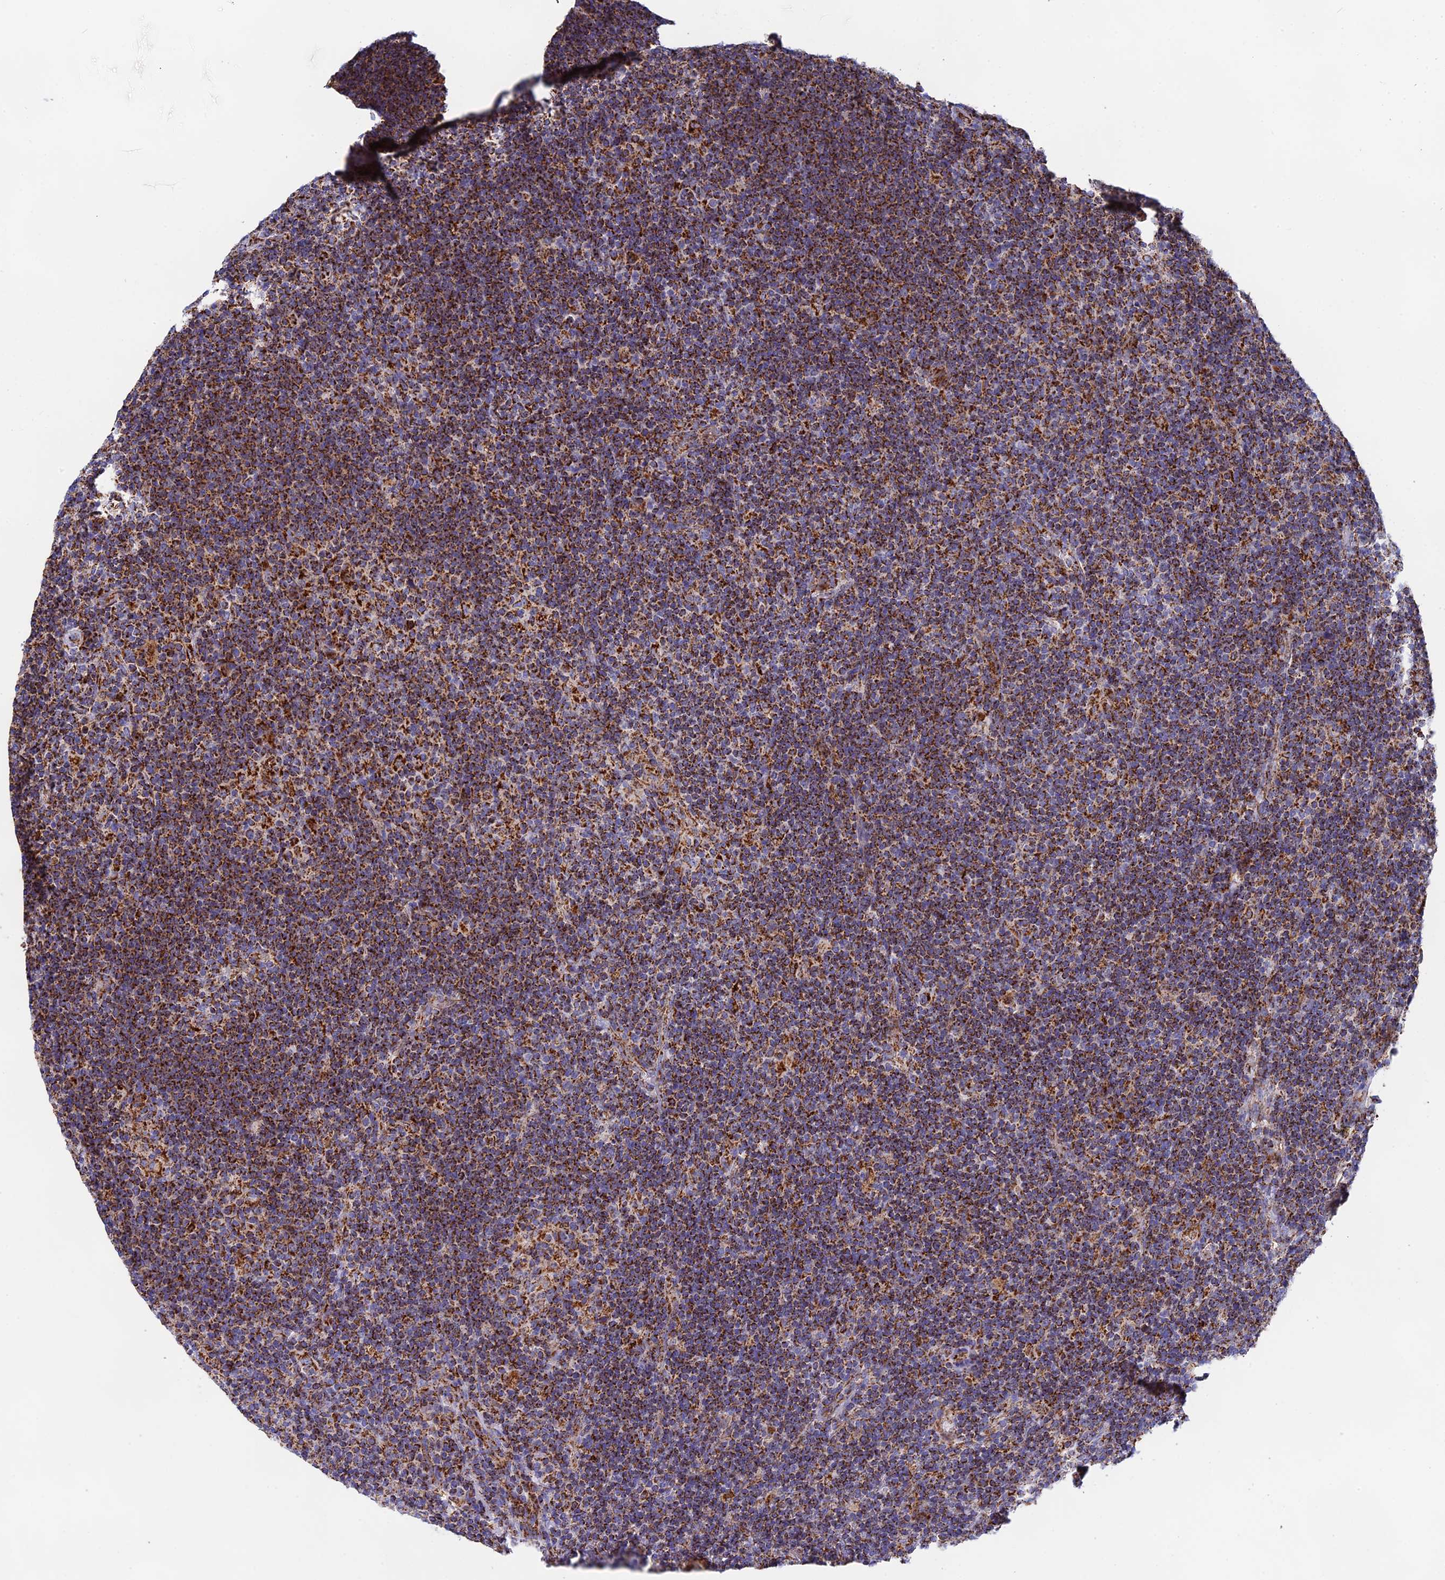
{"staining": {"intensity": "strong", "quantity": ">75%", "location": "cytoplasmic/membranous"}, "tissue": "lymphoma", "cell_type": "Tumor cells", "image_type": "cancer", "snomed": [{"axis": "morphology", "description": "Hodgkin's disease, NOS"}, {"axis": "topography", "description": "Lymph node"}], "caption": "Hodgkin's disease stained with a brown dye reveals strong cytoplasmic/membranous positive staining in approximately >75% of tumor cells.", "gene": "NDUFA5", "patient": {"sex": "female", "age": 57}}